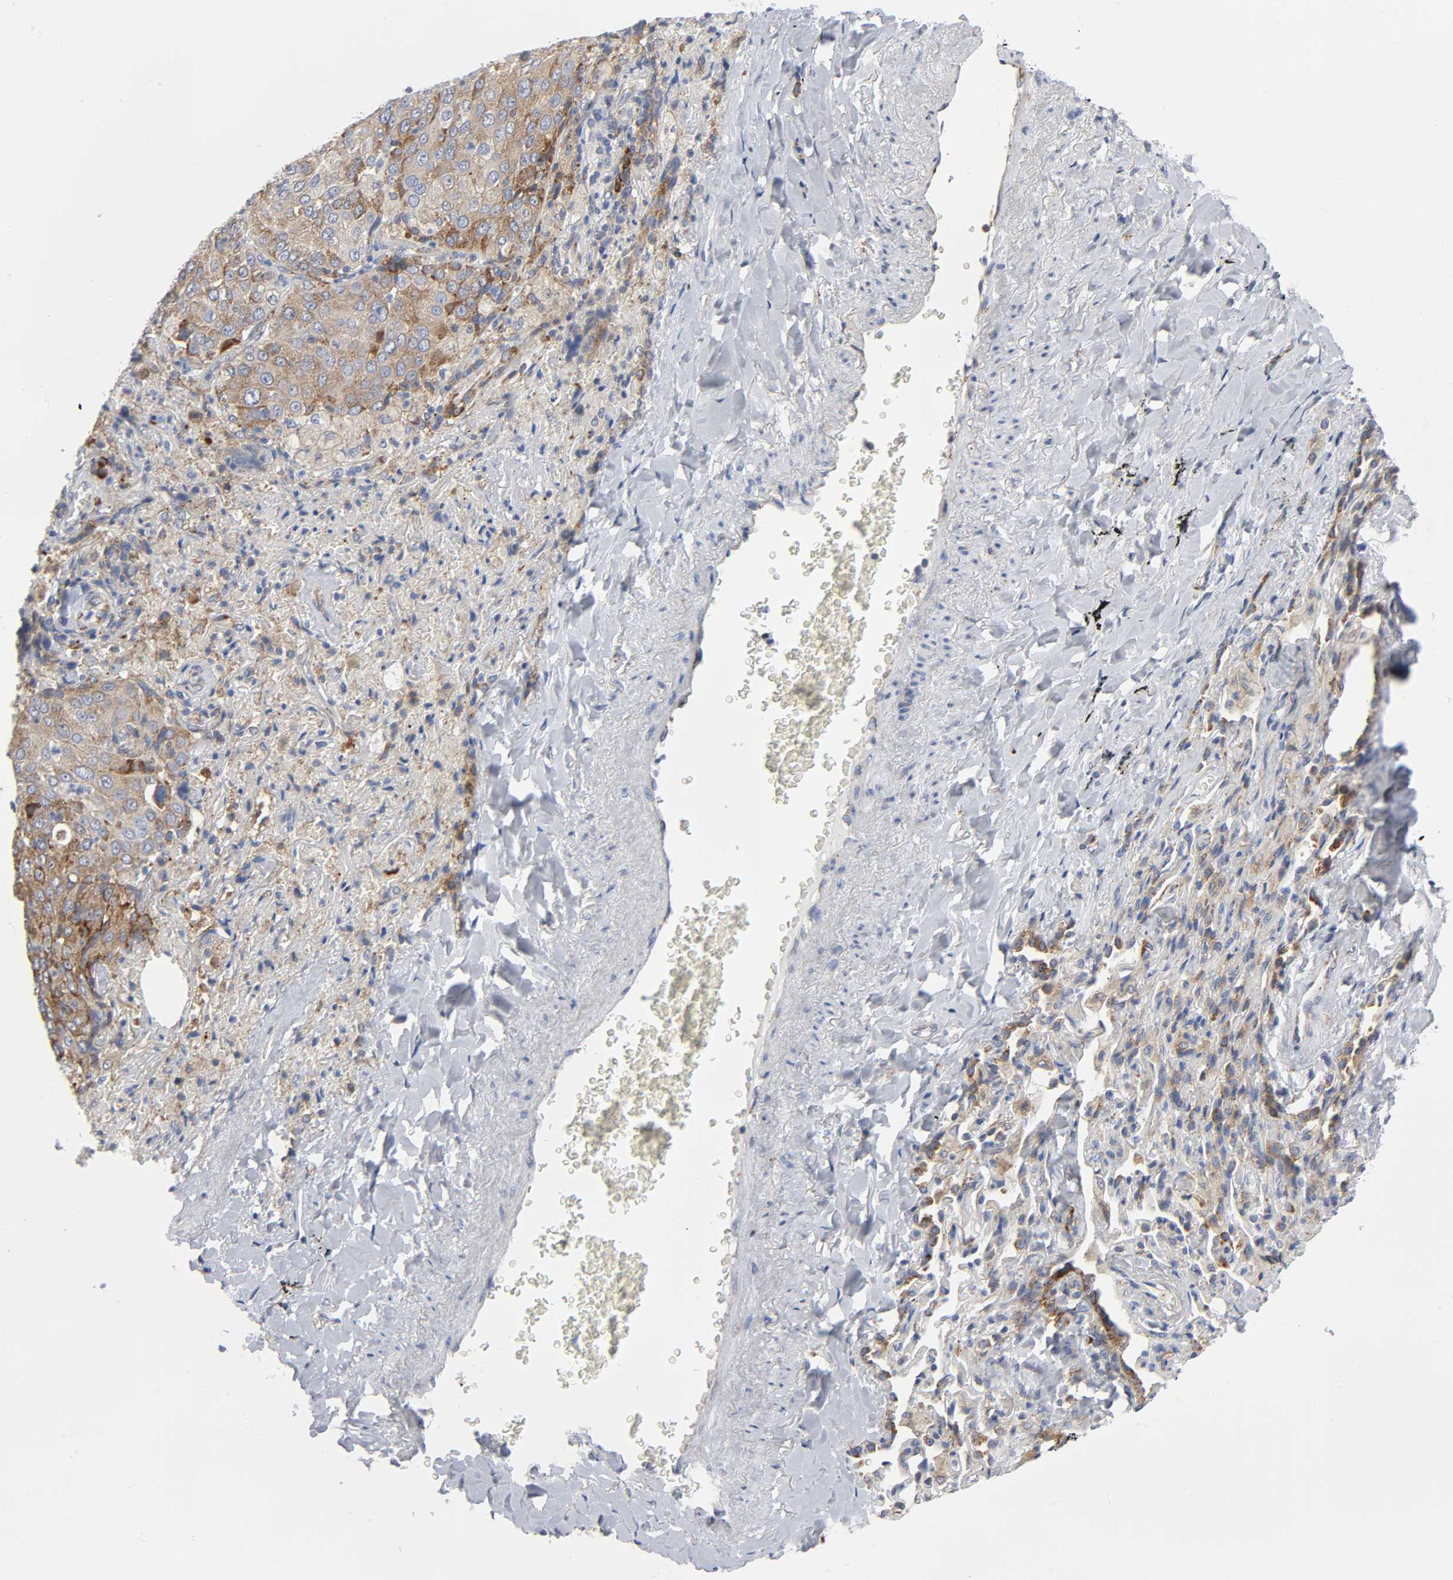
{"staining": {"intensity": "moderate", "quantity": ">75%", "location": "cytoplasmic/membranous"}, "tissue": "lung cancer", "cell_type": "Tumor cells", "image_type": "cancer", "snomed": [{"axis": "morphology", "description": "Squamous cell carcinoma, NOS"}, {"axis": "topography", "description": "Lung"}], "caption": "DAB (3,3'-diaminobenzidine) immunohistochemical staining of lung cancer (squamous cell carcinoma) exhibits moderate cytoplasmic/membranous protein expression in approximately >75% of tumor cells.", "gene": "REL", "patient": {"sex": "male", "age": 54}}